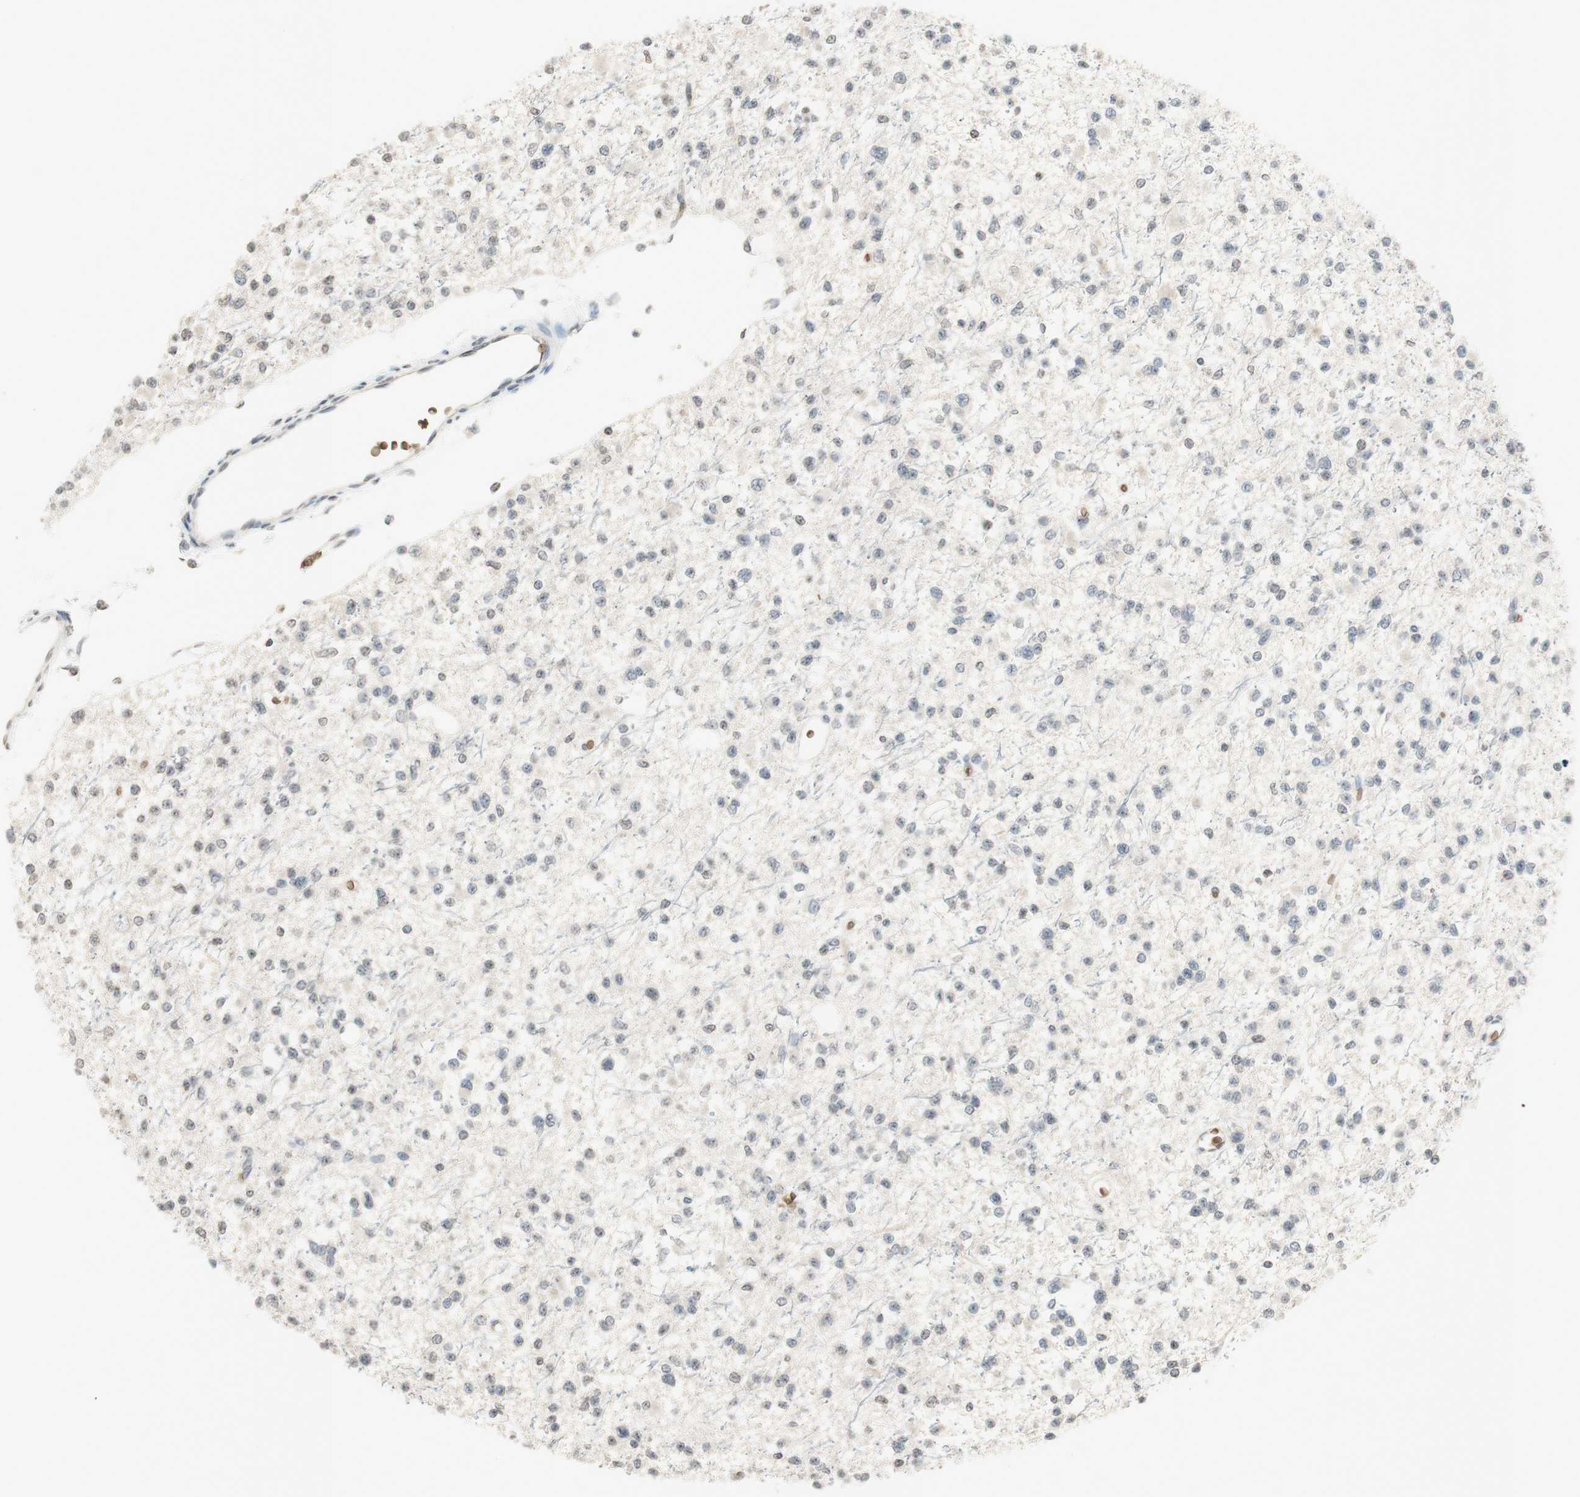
{"staining": {"intensity": "negative", "quantity": "none", "location": "none"}, "tissue": "glioma", "cell_type": "Tumor cells", "image_type": "cancer", "snomed": [{"axis": "morphology", "description": "Glioma, malignant, Low grade"}, {"axis": "topography", "description": "Brain"}], "caption": "An immunohistochemistry (IHC) micrograph of glioma is shown. There is no staining in tumor cells of glioma. The staining is performed using DAB brown chromogen with nuclei counter-stained in using hematoxylin.", "gene": "GYPC", "patient": {"sex": "female", "age": 22}}